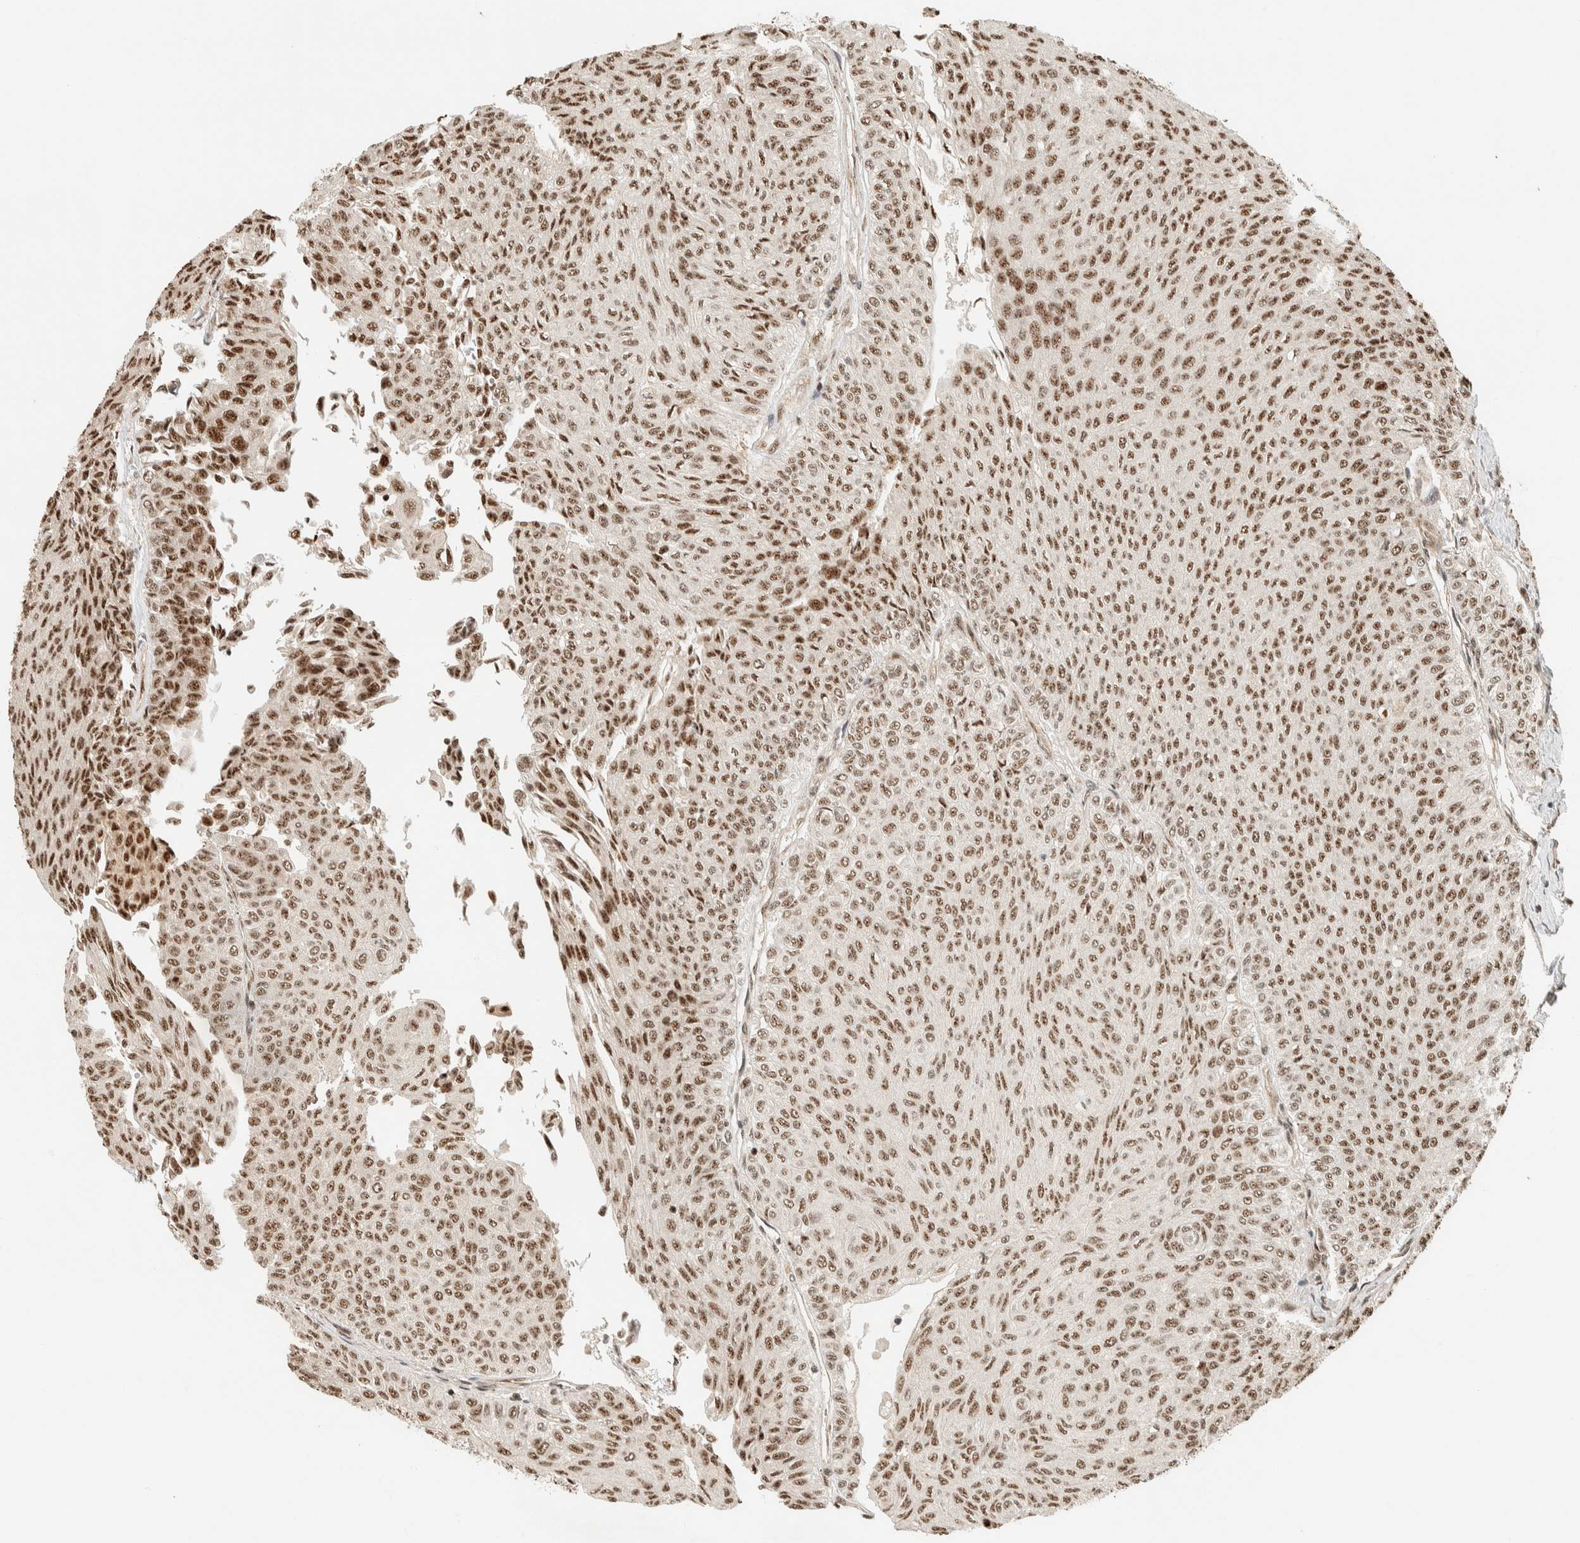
{"staining": {"intensity": "strong", "quantity": ">75%", "location": "nuclear"}, "tissue": "urothelial cancer", "cell_type": "Tumor cells", "image_type": "cancer", "snomed": [{"axis": "morphology", "description": "Urothelial carcinoma, Low grade"}, {"axis": "topography", "description": "Urinary bladder"}], "caption": "Immunohistochemistry micrograph of neoplastic tissue: human urothelial cancer stained using immunohistochemistry demonstrates high levels of strong protein expression localized specifically in the nuclear of tumor cells, appearing as a nuclear brown color.", "gene": "SIK1", "patient": {"sex": "male", "age": 78}}